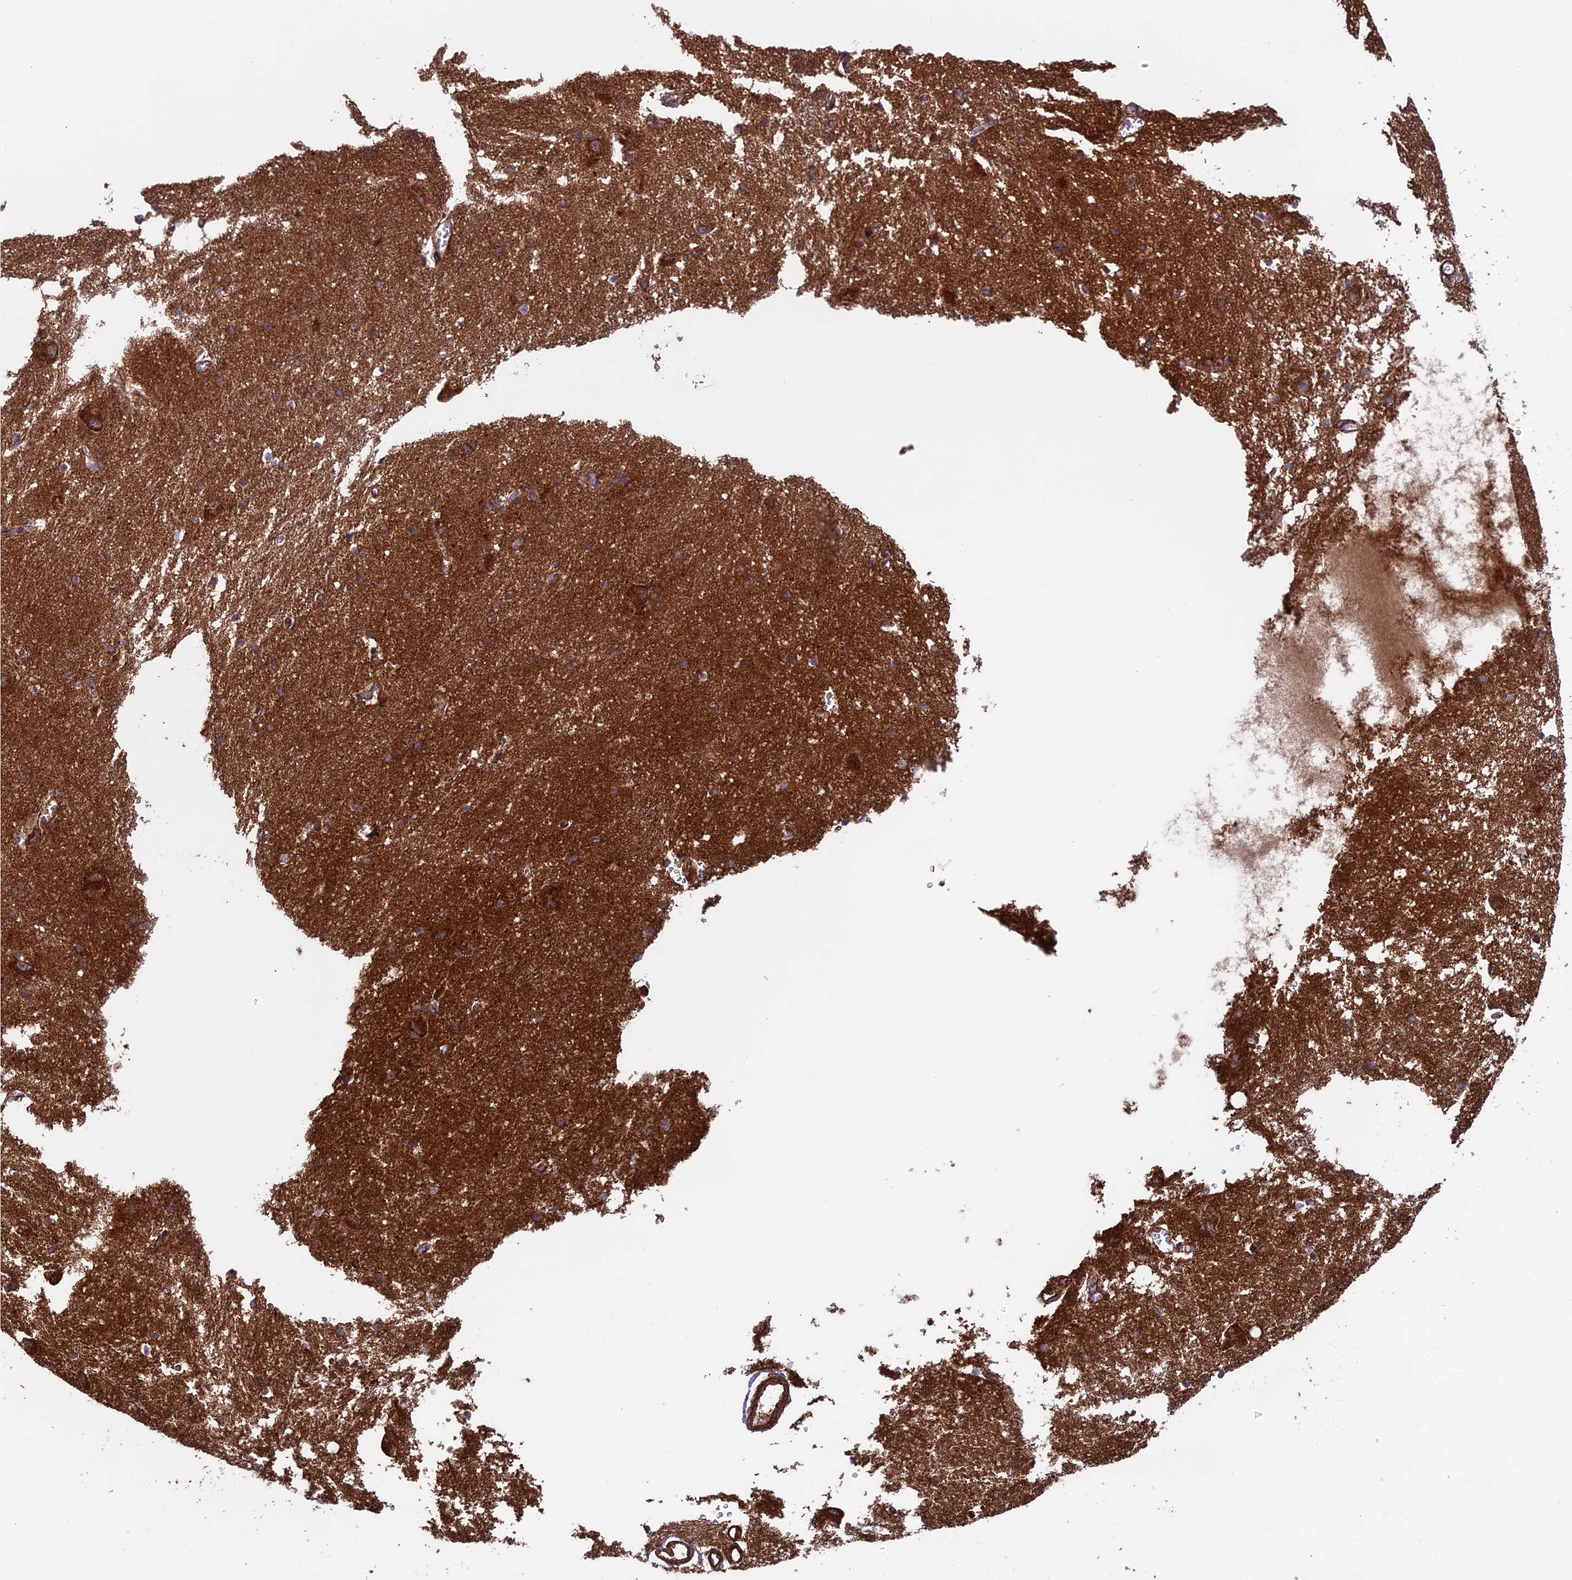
{"staining": {"intensity": "moderate", "quantity": ">75%", "location": "cytoplasmic/membranous"}, "tissue": "caudate", "cell_type": "Glial cells", "image_type": "normal", "snomed": [{"axis": "morphology", "description": "Normal tissue, NOS"}, {"axis": "topography", "description": "Lateral ventricle wall"}], "caption": "A brown stain labels moderate cytoplasmic/membranous expression of a protein in glial cells of benign caudate. (DAB (3,3'-diaminobenzidine) = brown stain, brightfield microscopy at high magnification).", "gene": "CCDC8", "patient": {"sex": "male", "age": 37}}